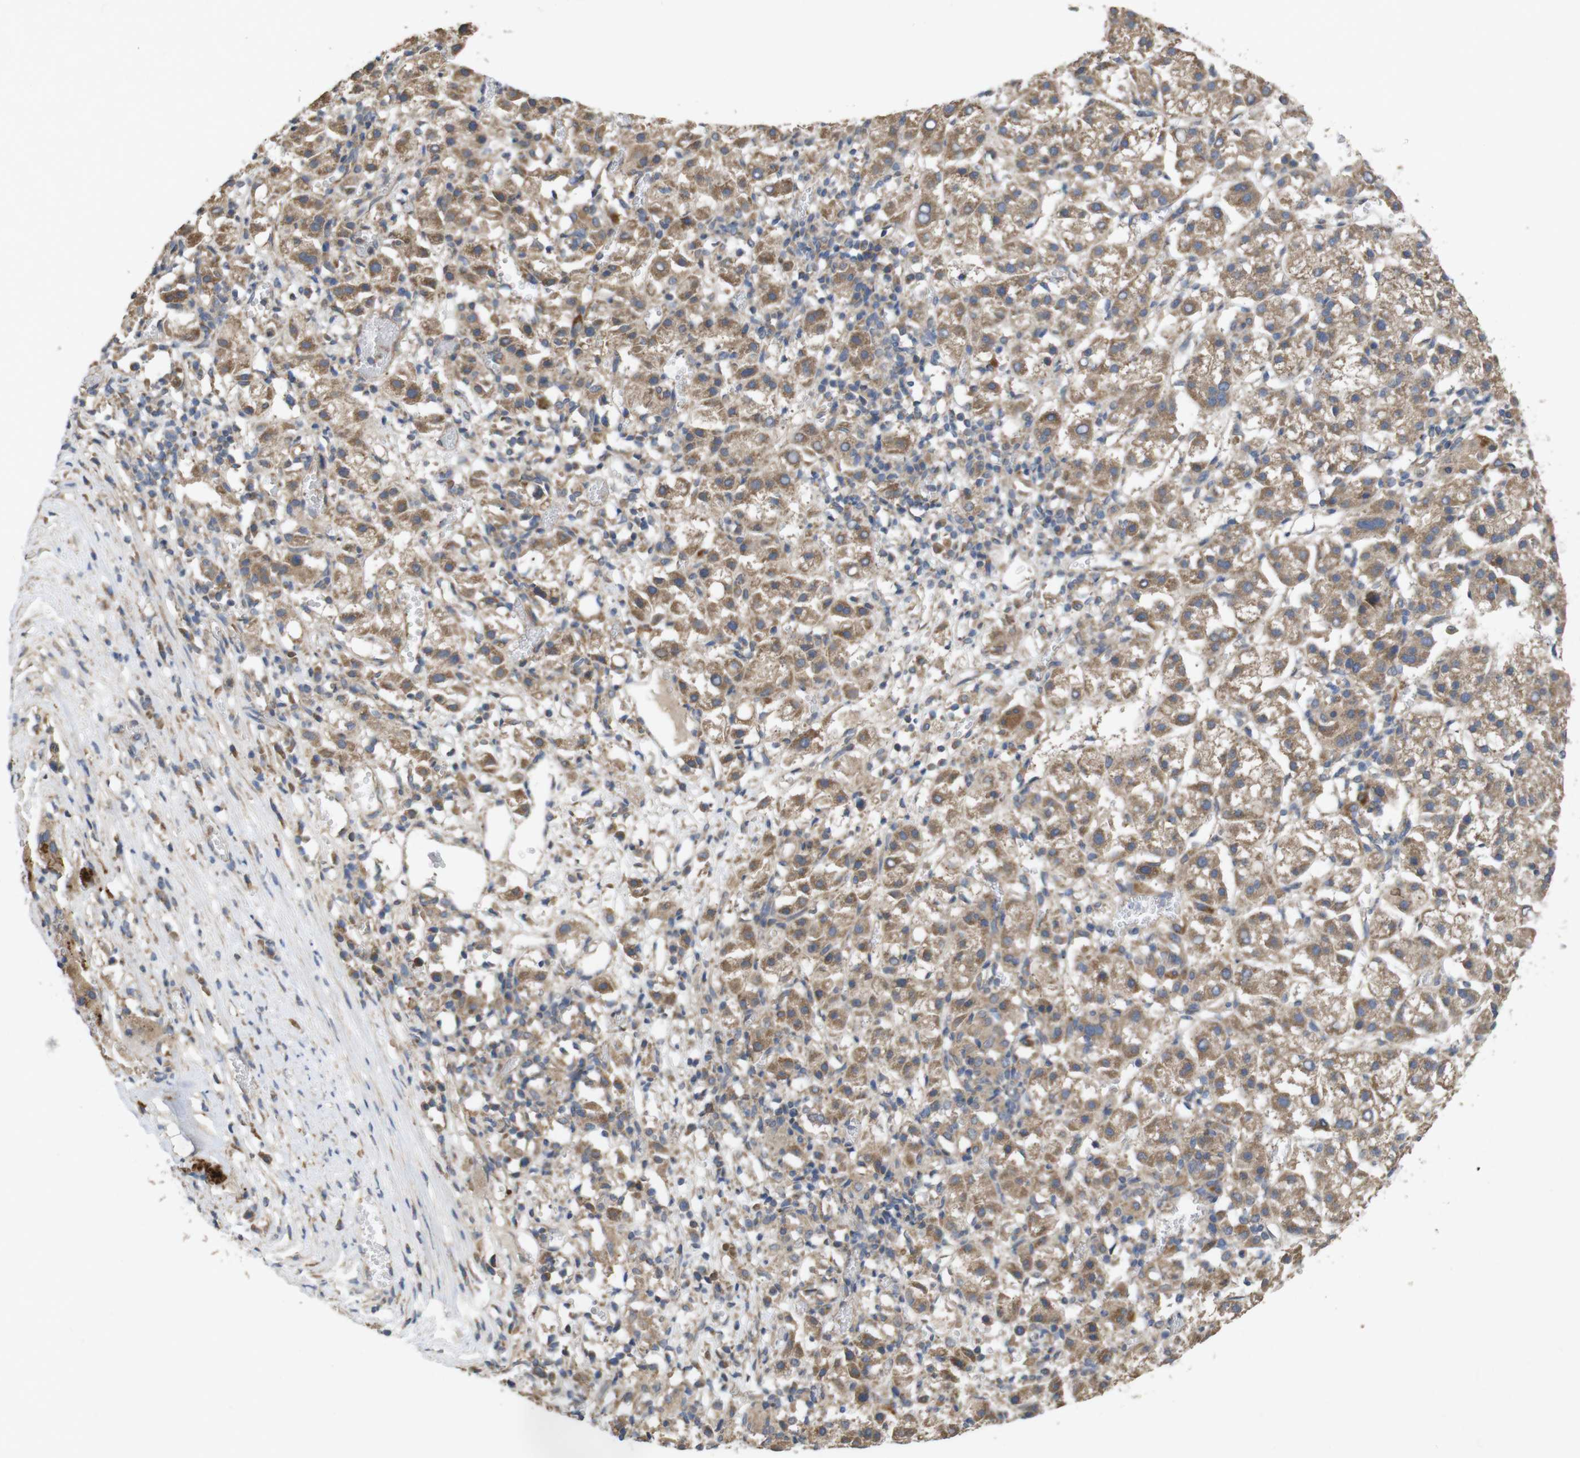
{"staining": {"intensity": "moderate", "quantity": ">75%", "location": "cytoplasmic/membranous"}, "tissue": "liver cancer", "cell_type": "Tumor cells", "image_type": "cancer", "snomed": [{"axis": "morphology", "description": "Carcinoma, Hepatocellular, NOS"}, {"axis": "topography", "description": "Liver"}], "caption": "The photomicrograph exhibits a brown stain indicating the presence of a protein in the cytoplasmic/membranous of tumor cells in liver cancer. The protein of interest is shown in brown color, while the nuclei are stained blue.", "gene": "KCNS3", "patient": {"sex": "female", "age": 58}}